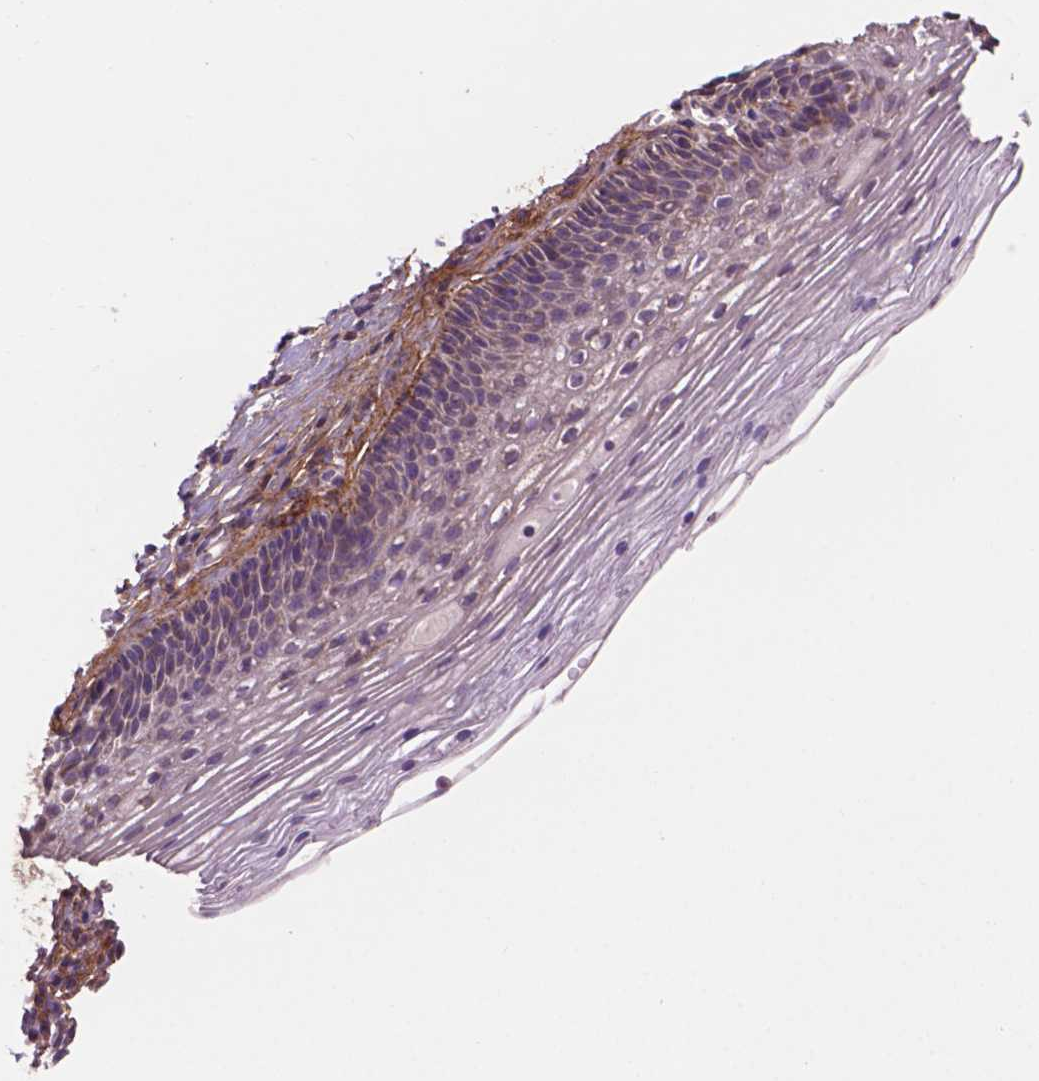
{"staining": {"intensity": "negative", "quantity": "none", "location": "none"}, "tissue": "cervix", "cell_type": "Glandular cells", "image_type": "normal", "snomed": [{"axis": "morphology", "description": "Normal tissue, NOS"}, {"axis": "topography", "description": "Cervix"}], "caption": "Immunohistochemistry (IHC) image of normal human cervix stained for a protein (brown), which shows no positivity in glandular cells. (DAB immunohistochemistry (IHC) visualized using brightfield microscopy, high magnification).", "gene": "LRRC3C", "patient": {"sex": "female", "age": 34}}